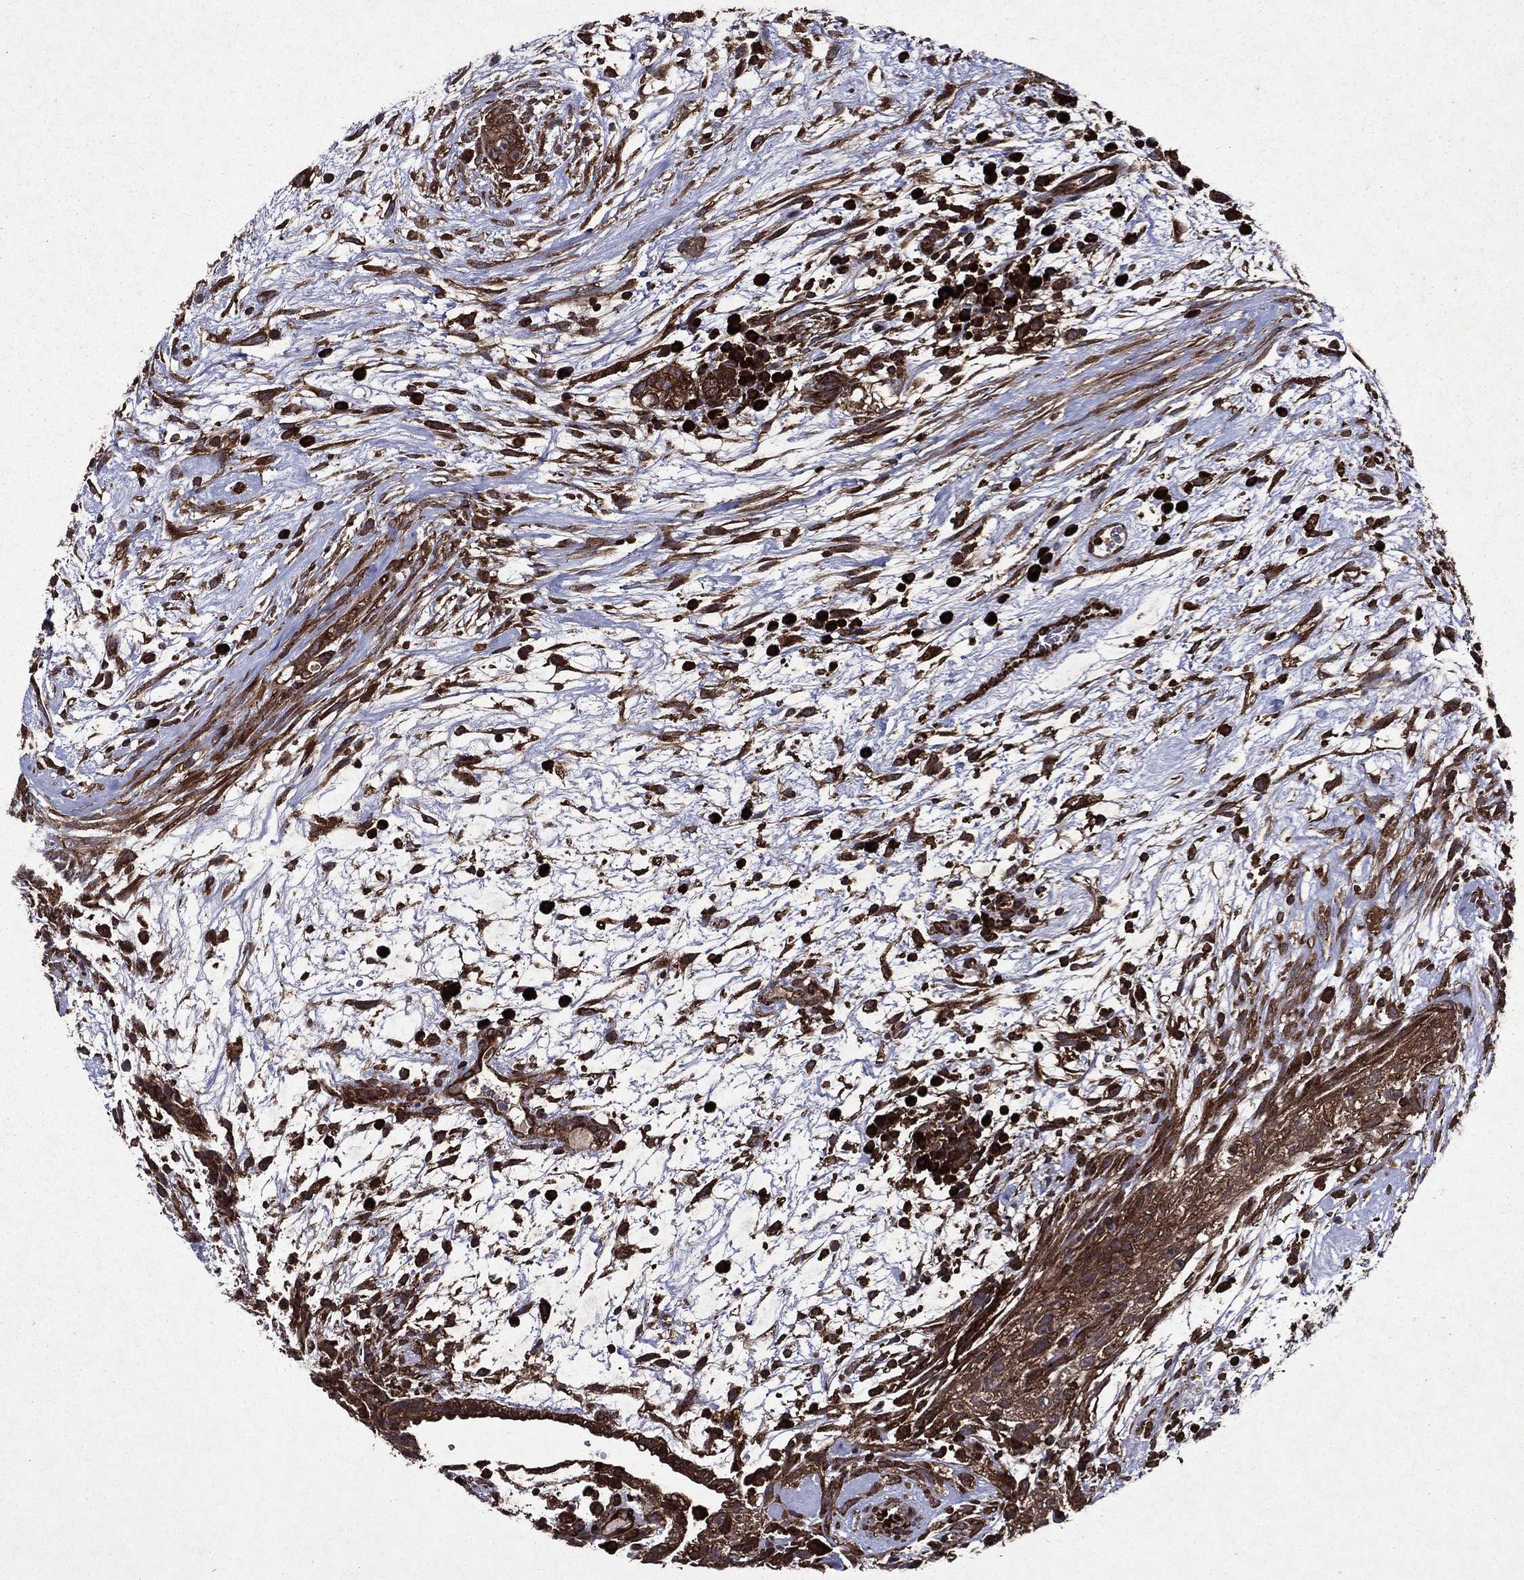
{"staining": {"intensity": "strong", "quantity": ">75%", "location": "cytoplasmic/membranous"}, "tissue": "testis cancer", "cell_type": "Tumor cells", "image_type": "cancer", "snomed": [{"axis": "morphology", "description": "Normal tissue, NOS"}, {"axis": "morphology", "description": "Carcinoma, Embryonal, NOS"}, {"axis": "topography", "description": "Testis"}], "caption": "Strong cytoplasmic/membranous staining for a protein is identified in about >75% of tumor cells of embryonal carcinoma (testis) using IHC.", "gene": "EIF2B4", "patient": {"sex": "male", "age": 32}}